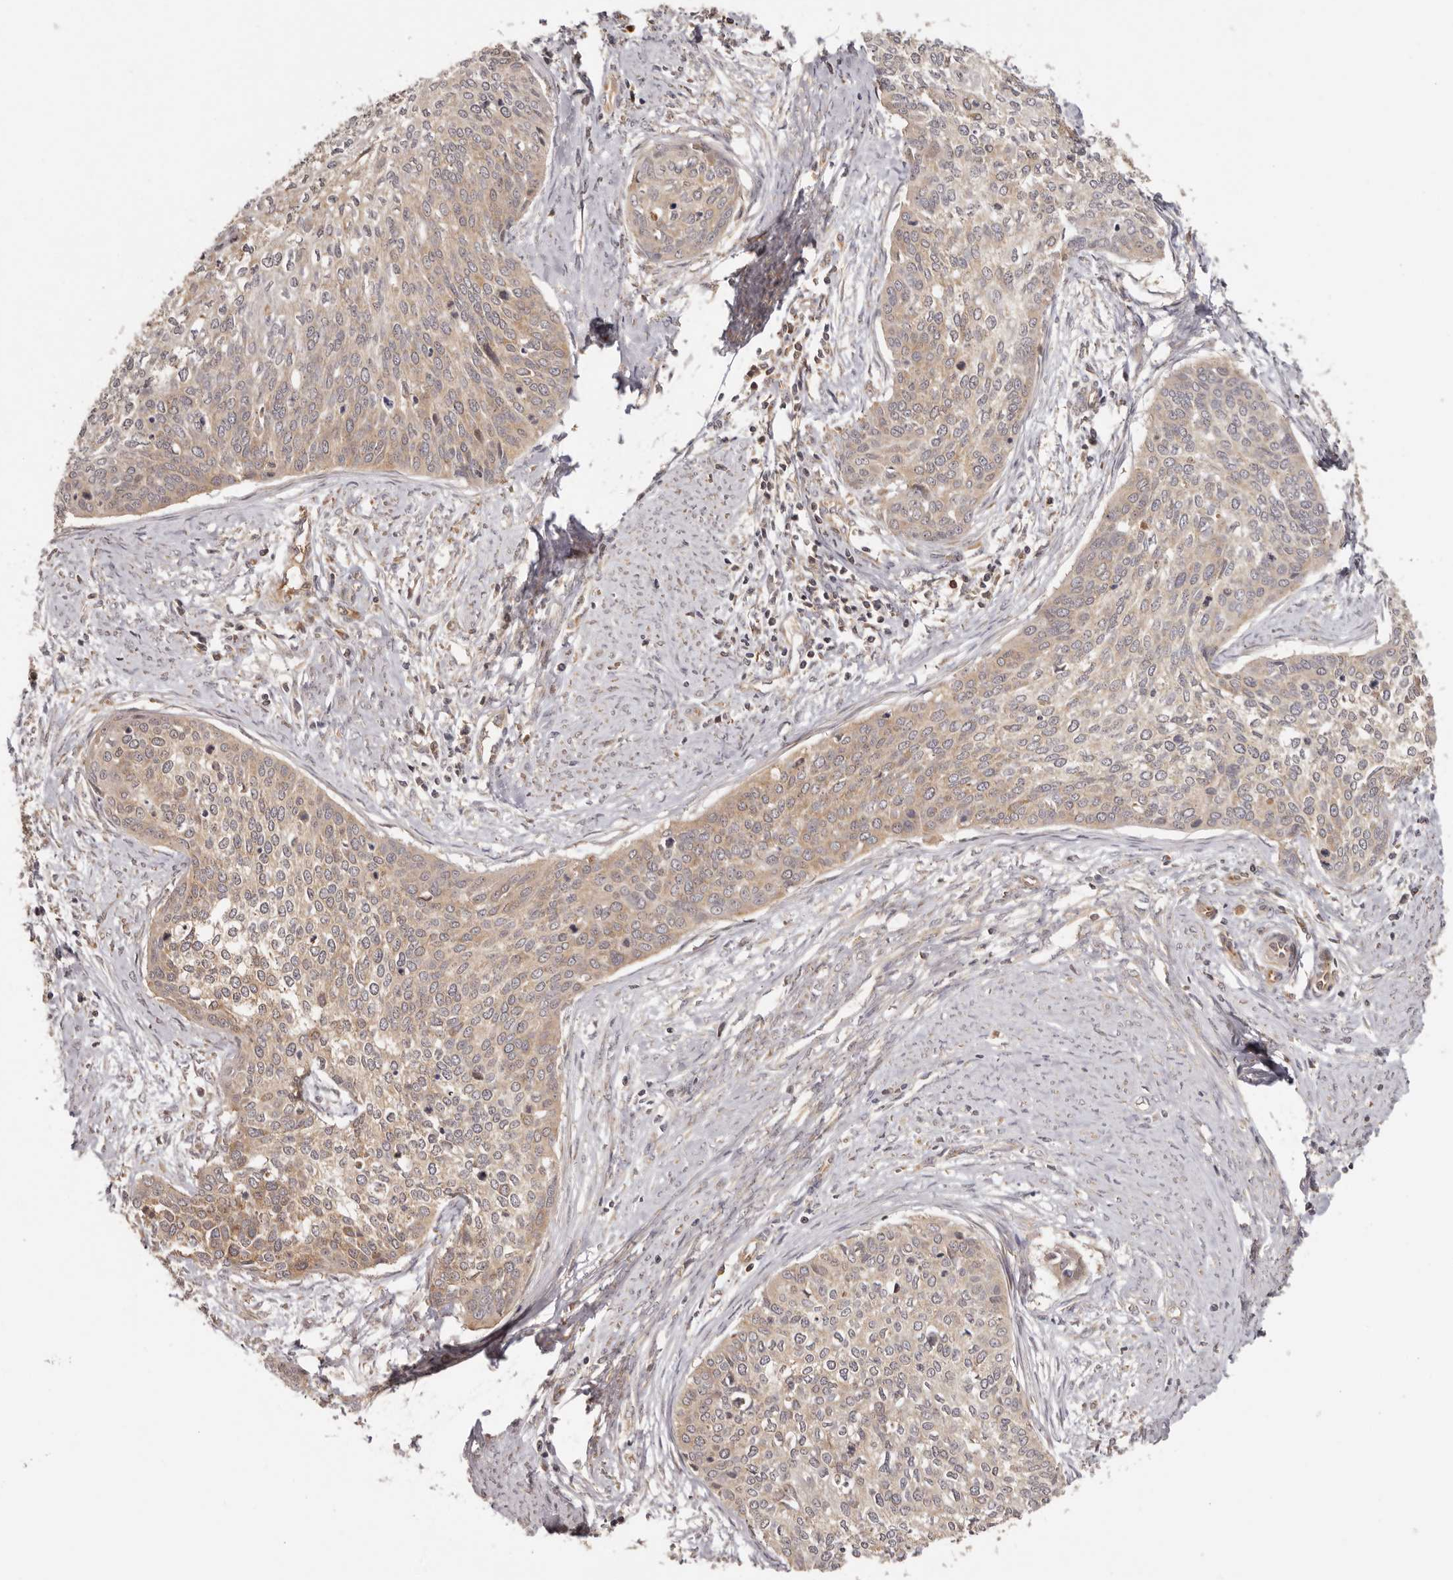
{"staining": {"intensity": "weak", "quantity": ">75%", "location": "cytoplasmic/membranous"}, "tissue": "cervical cancer", "cell_type": "Tumor cells", "image_type": "cancer", "snomed": [{"axis": "morphology", "description": "Squamous cell carcinoma, NOS"}, {"axis": "topography", "description": "Cervix"}], "caption": "Protein staining of cervical squamous cell carcinoma tissue displays weak cytoplasmic/membranous positivity in approximately >75% of tumor cells.", "gene": "EEF1E1", "patient": {"sex": "female", "age": 37}}